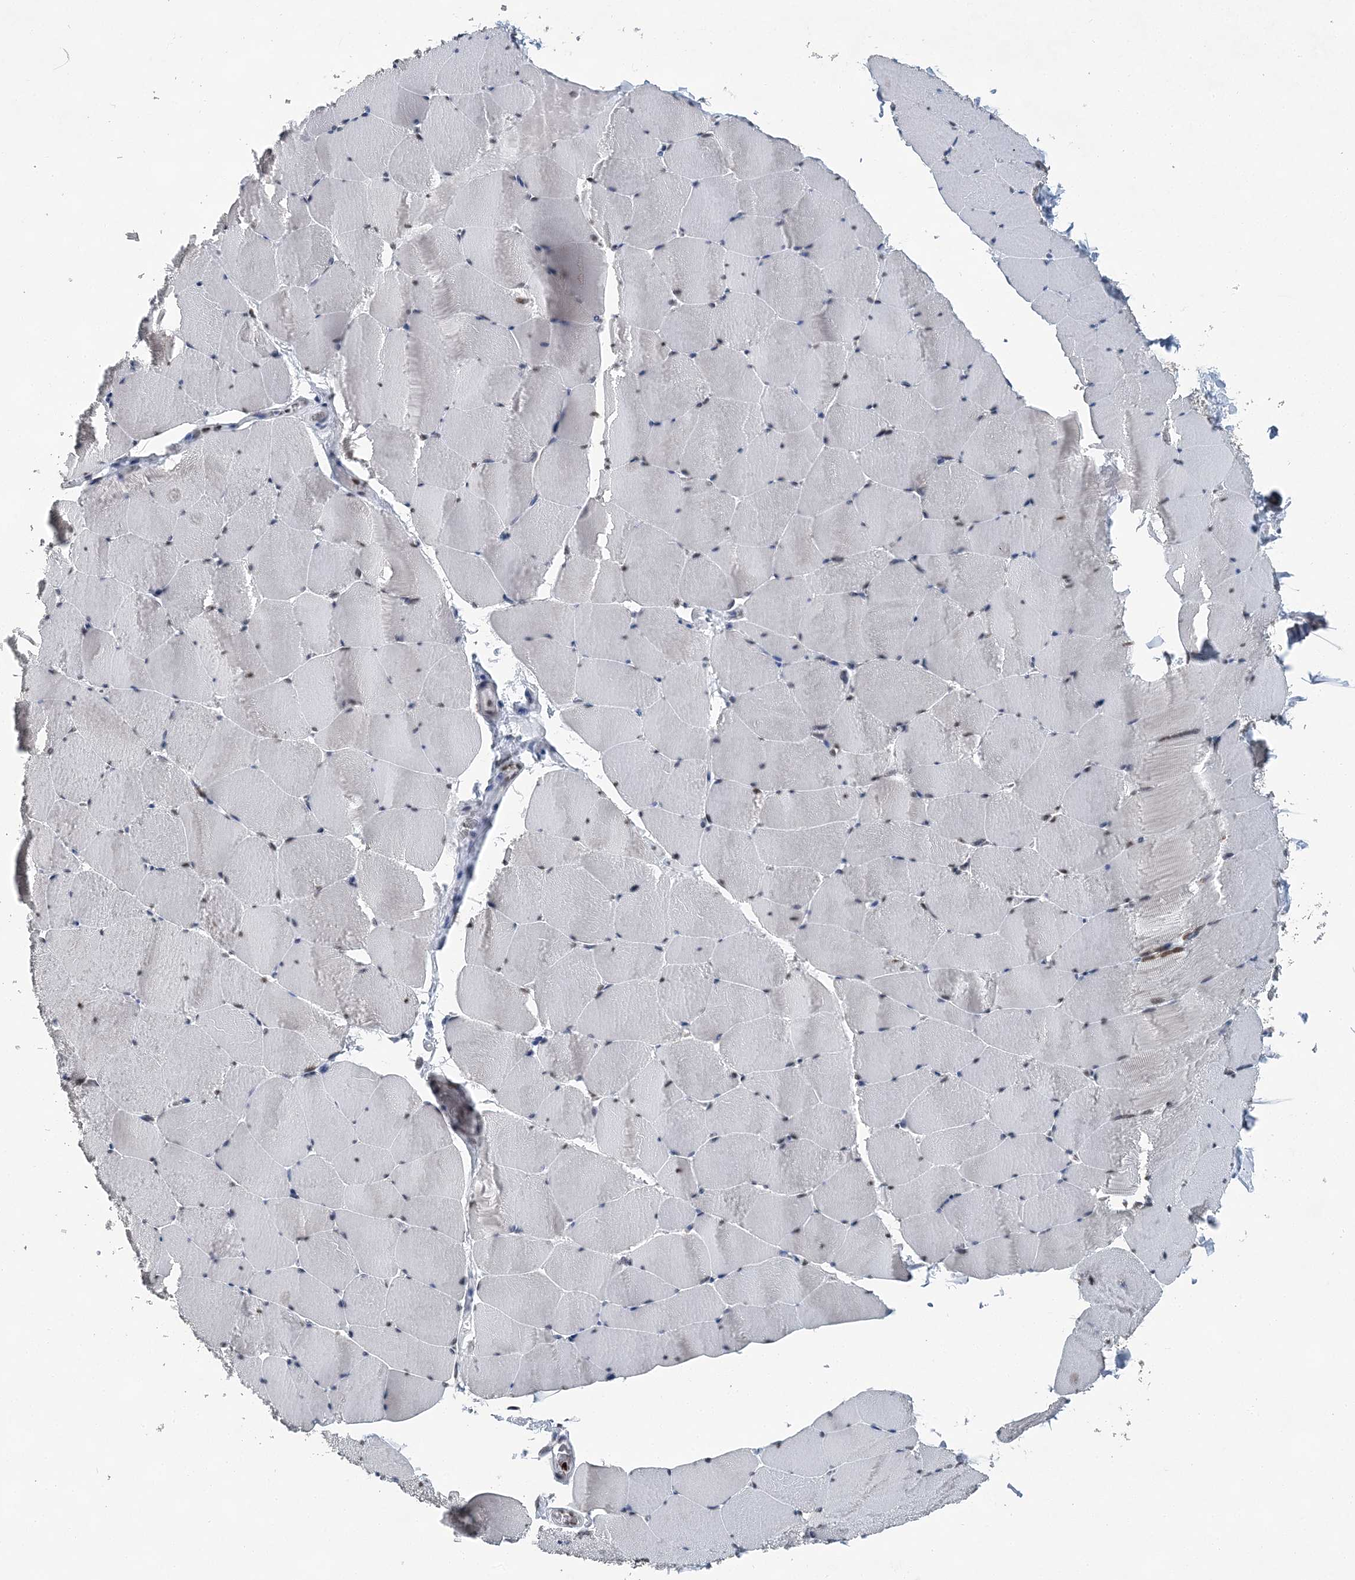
{"staining": {"intensity": "moderate", "quantity": "25%-75%", "location": "cytoplasmic/membranous"}, "tissue": "skeletal muscle", "cell_type": "Myocytes", "image_type": "normal", "snomed": [{"axis": "morphology", "description": "Normal tissue, NOS"}, {"axis": "topography", "description": "Skeletal muscle"}], "caption": "A brown stain labels moderate cytoplasmic/membranous expression of a protein in myocytes of benign skeletal muscle. (brown staining indicates protein expression, while blue staining denotes nuclei).", "gene": "HAT1", "patient": {"sex": "male", "age": 62}}